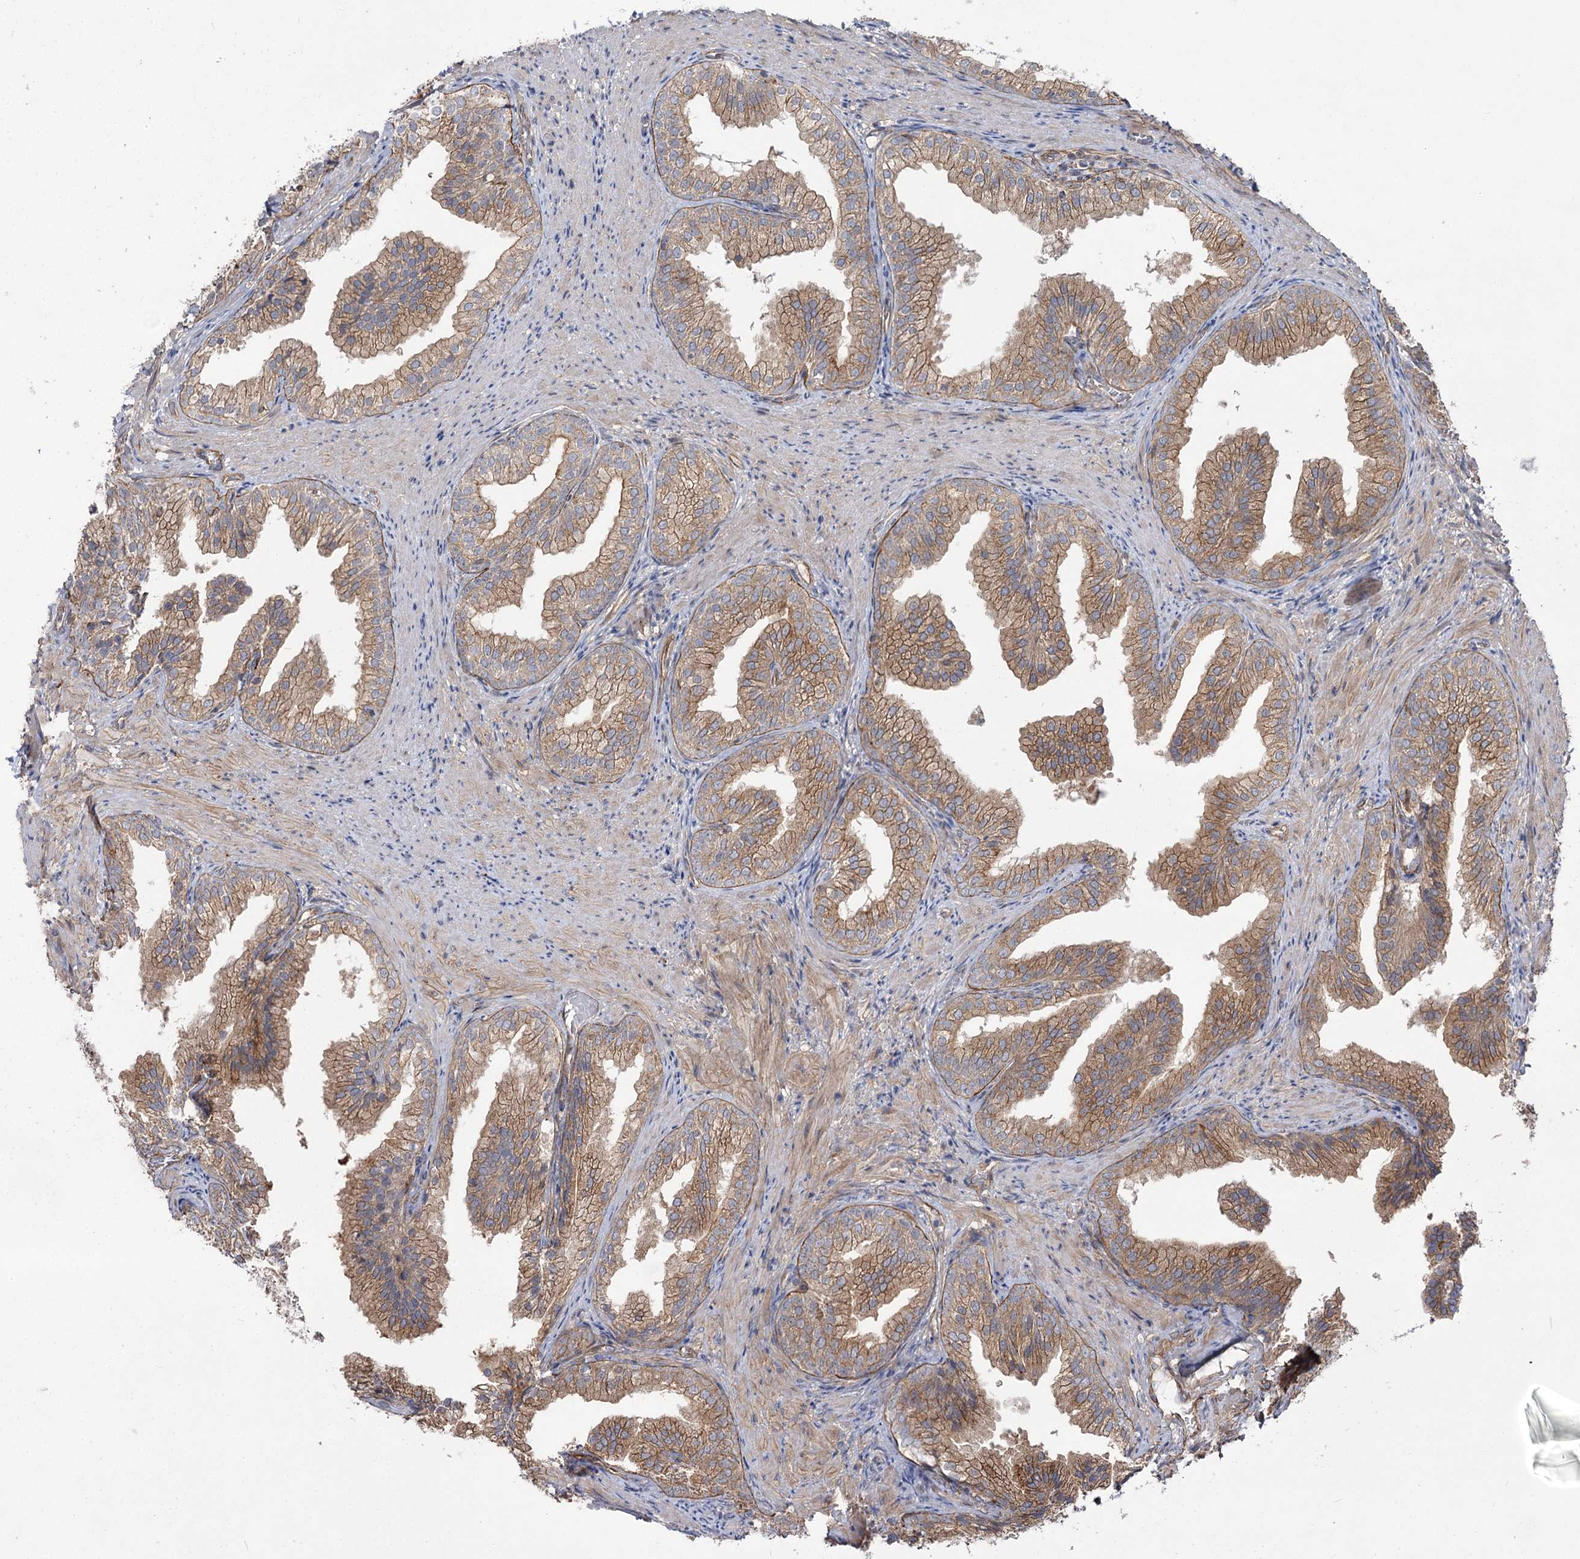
{"staining": {"intensity": "moderate", "quantity": ">75%", "location": "cytoplasmic/membranous"}, "tissue": "prostate", "cell_type": "Glandular cells", "image_type": "normal", "snomed": [{"axis": "morphology", "description": "Normal tissue, NOS"}, {"axis": "topography", "description": "Prostate"}], "caption": "Prostate was stained to show a protein in brown. There is medium levels of moderate cytoplasmic/membranous positivity in about >75% of glandular cells. Nuclei are stained in blue.", "gene": "SH3BP5L", "patient": {"sex": "male", "age": 76}}